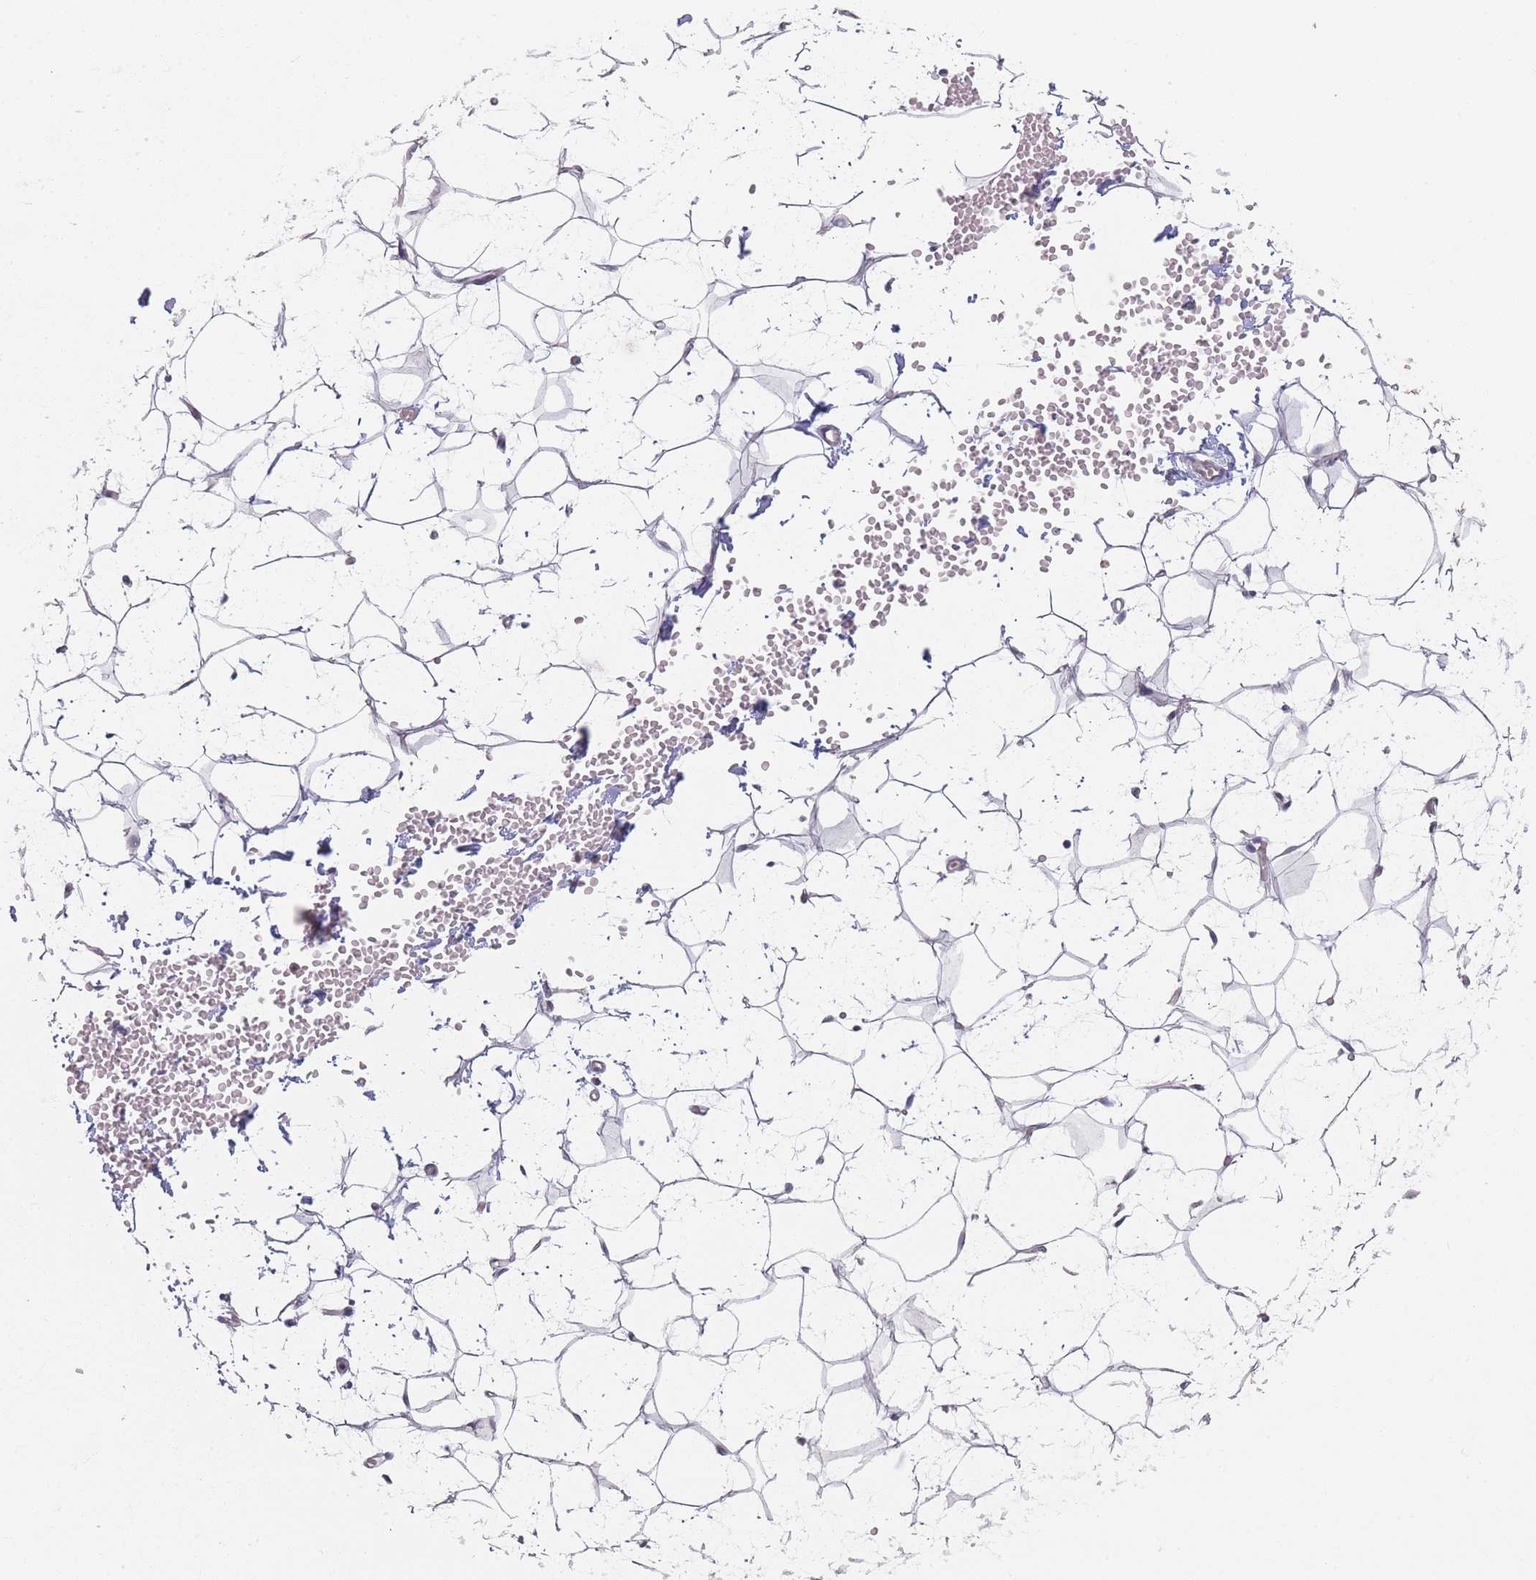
{"staining": {"intensity": "negative", "quantity": "none", "location": "none"}, "tissue": "adipose tissue", "cell_type": "Adipocytes", "image_type": "normal", "snomed": [{"axis": "morphology", "description": "Normal tissue, NOS"}, {"axis": "topography", "description": "Breast"}], "caption": "Immunohistochemistry (IHC) image of benign adipose tissue: adipose tissue stained with DAB displays no significant protein positivity in adipocytes.", "gene": "ANKRD10", "patient": {"sex": "female", "age": 23}}